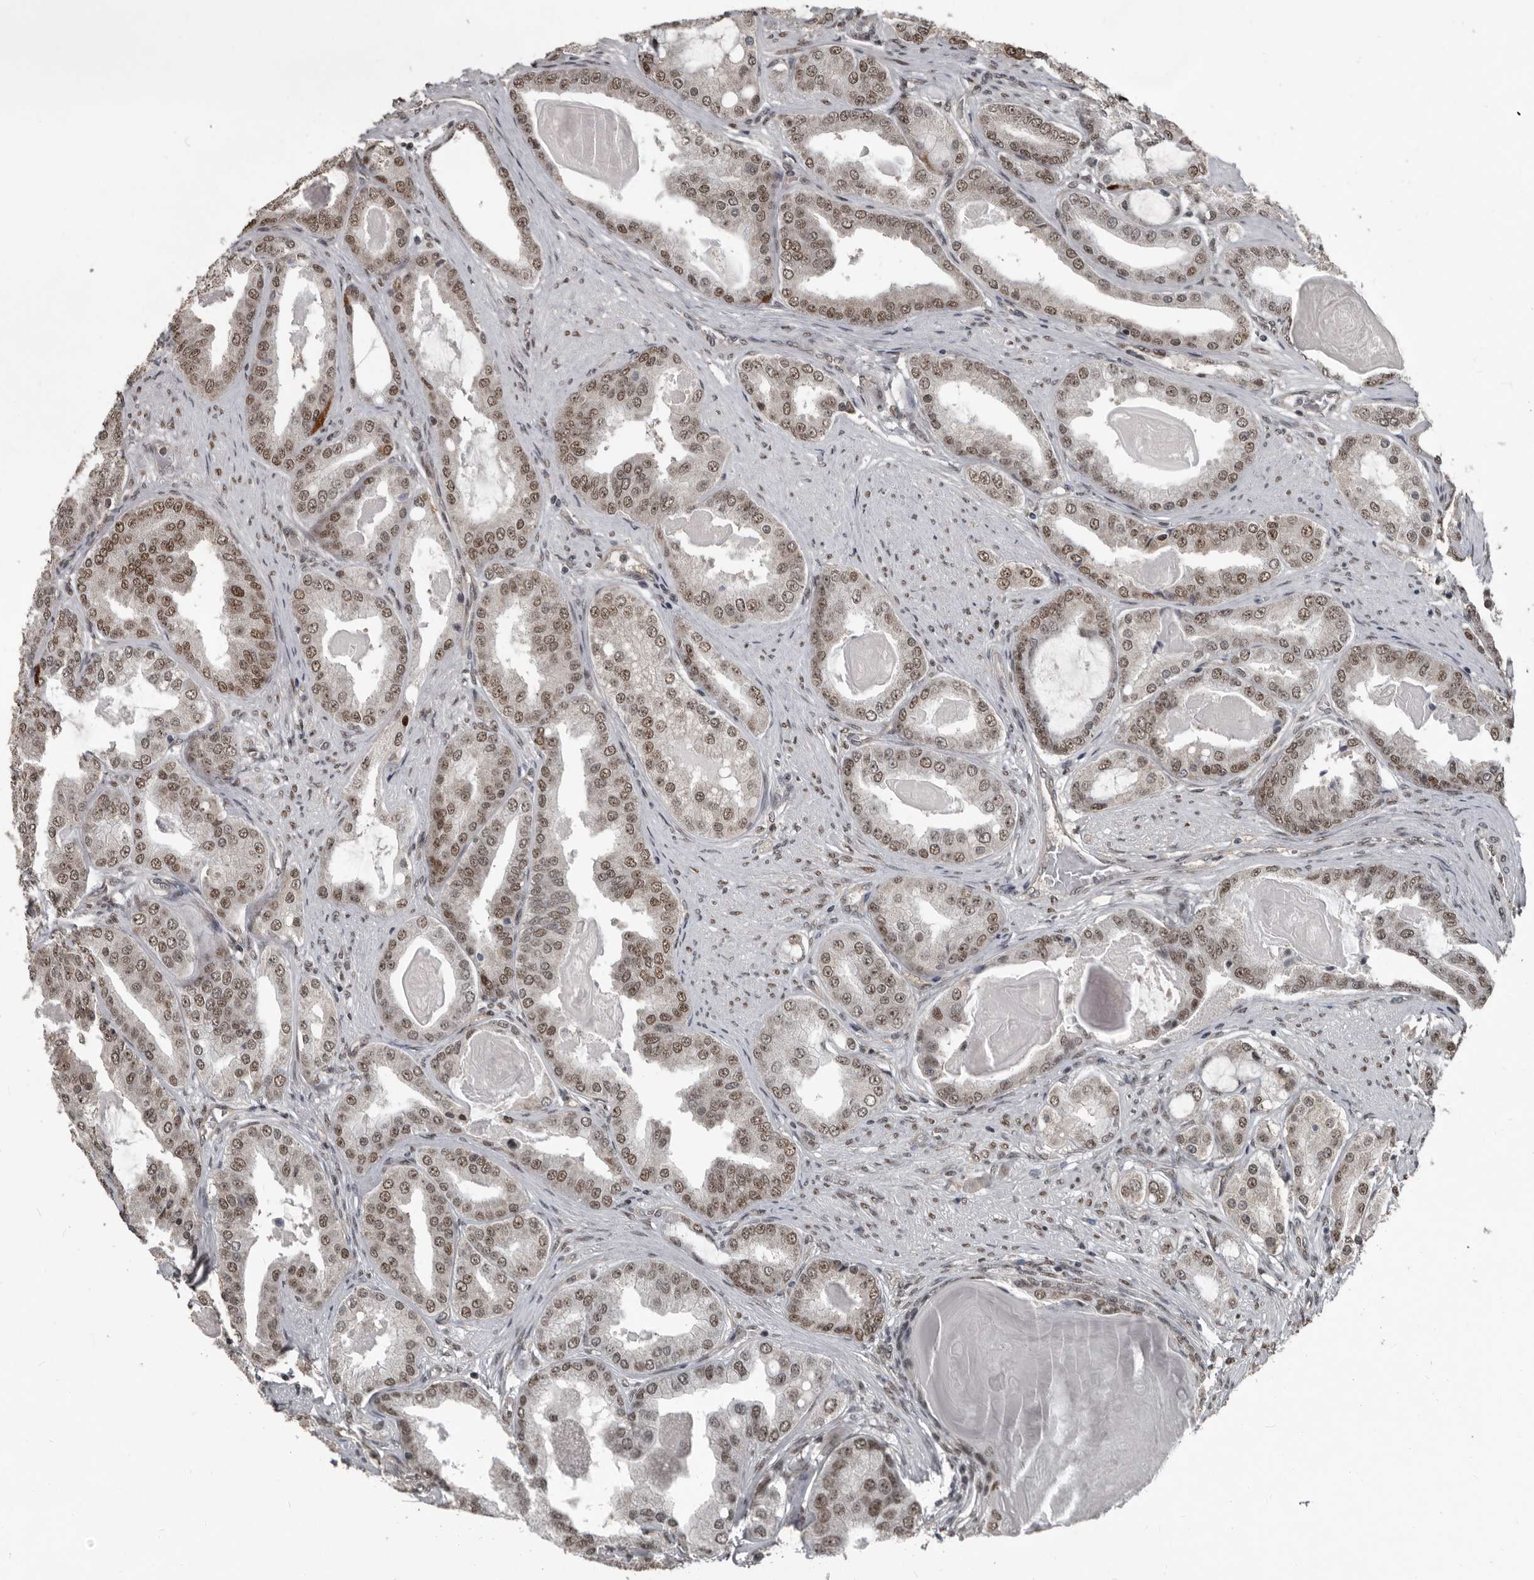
{"staining": {"intensity": "moderate", "quantity": ">75%", "location": "nuclear"}, "tissue": "prostate cancer", "cell_type": "Tumor cells", "image_type": "cancer", "snomed": [{"axis": "morphology", "description": "Adenocarcinoma, High grade"}, {"axis": "topography", "description": "Prostate"}], "caption": "A brown stain shows moderate nuclear positivity of a protein in human prostate cancer (high-grade adenocarcinoma) tumor cells. (Stains: DAB (3,3'-diaminobenzidine) in brown, nuclei in blue, Microscopy: brightfield microscopy at high magnification).", "gene": "CHD1L", "patient": {"sex": "male", "age": 60}}